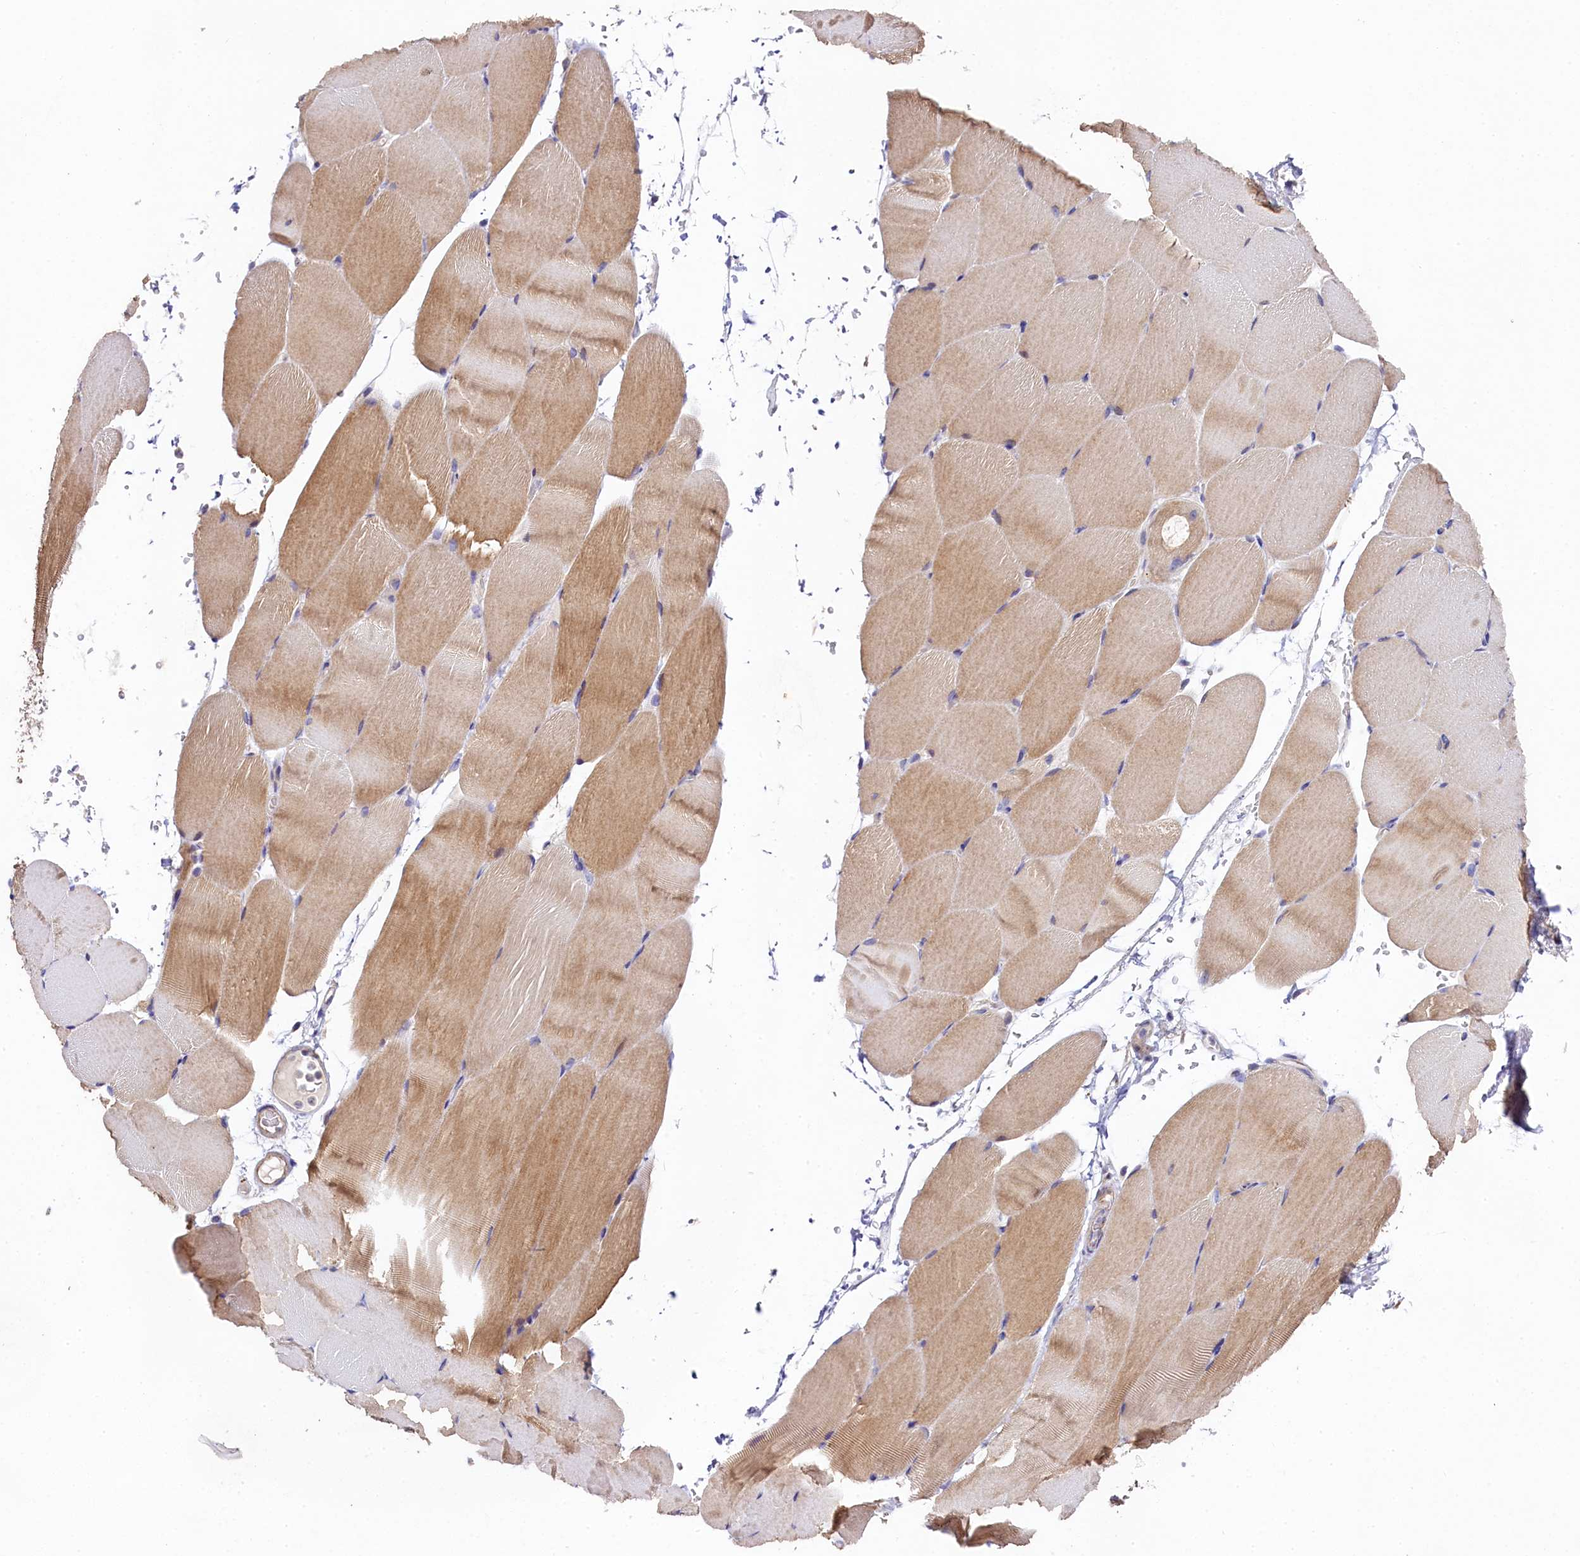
{"staining": {"intensity": "moderate", "quantity": "<25%", "location": "cytoplasmic/membranous"}, "tissue": "skeletal muscle", "cell_type": "Myocytes", "image_type": "normal", "snomed": [{"axis": "morphology", "description": "Normal tissue, NOS"}, {"axis": "topography", "description": "Skeletal muscle"}, {"axis": "topography", "description": "Parathyroid gland"}], "caption": "Protein staining demonstrates moderate cytoplasmic/membranous staining in approximately <25% of myocytes in unremarkable skeletal muscle. The protein of interest is shown in brown color, while the nuclei are stained blue.", "gene": "FXYD6", "patient": {"sex": "female", "age": 37}}